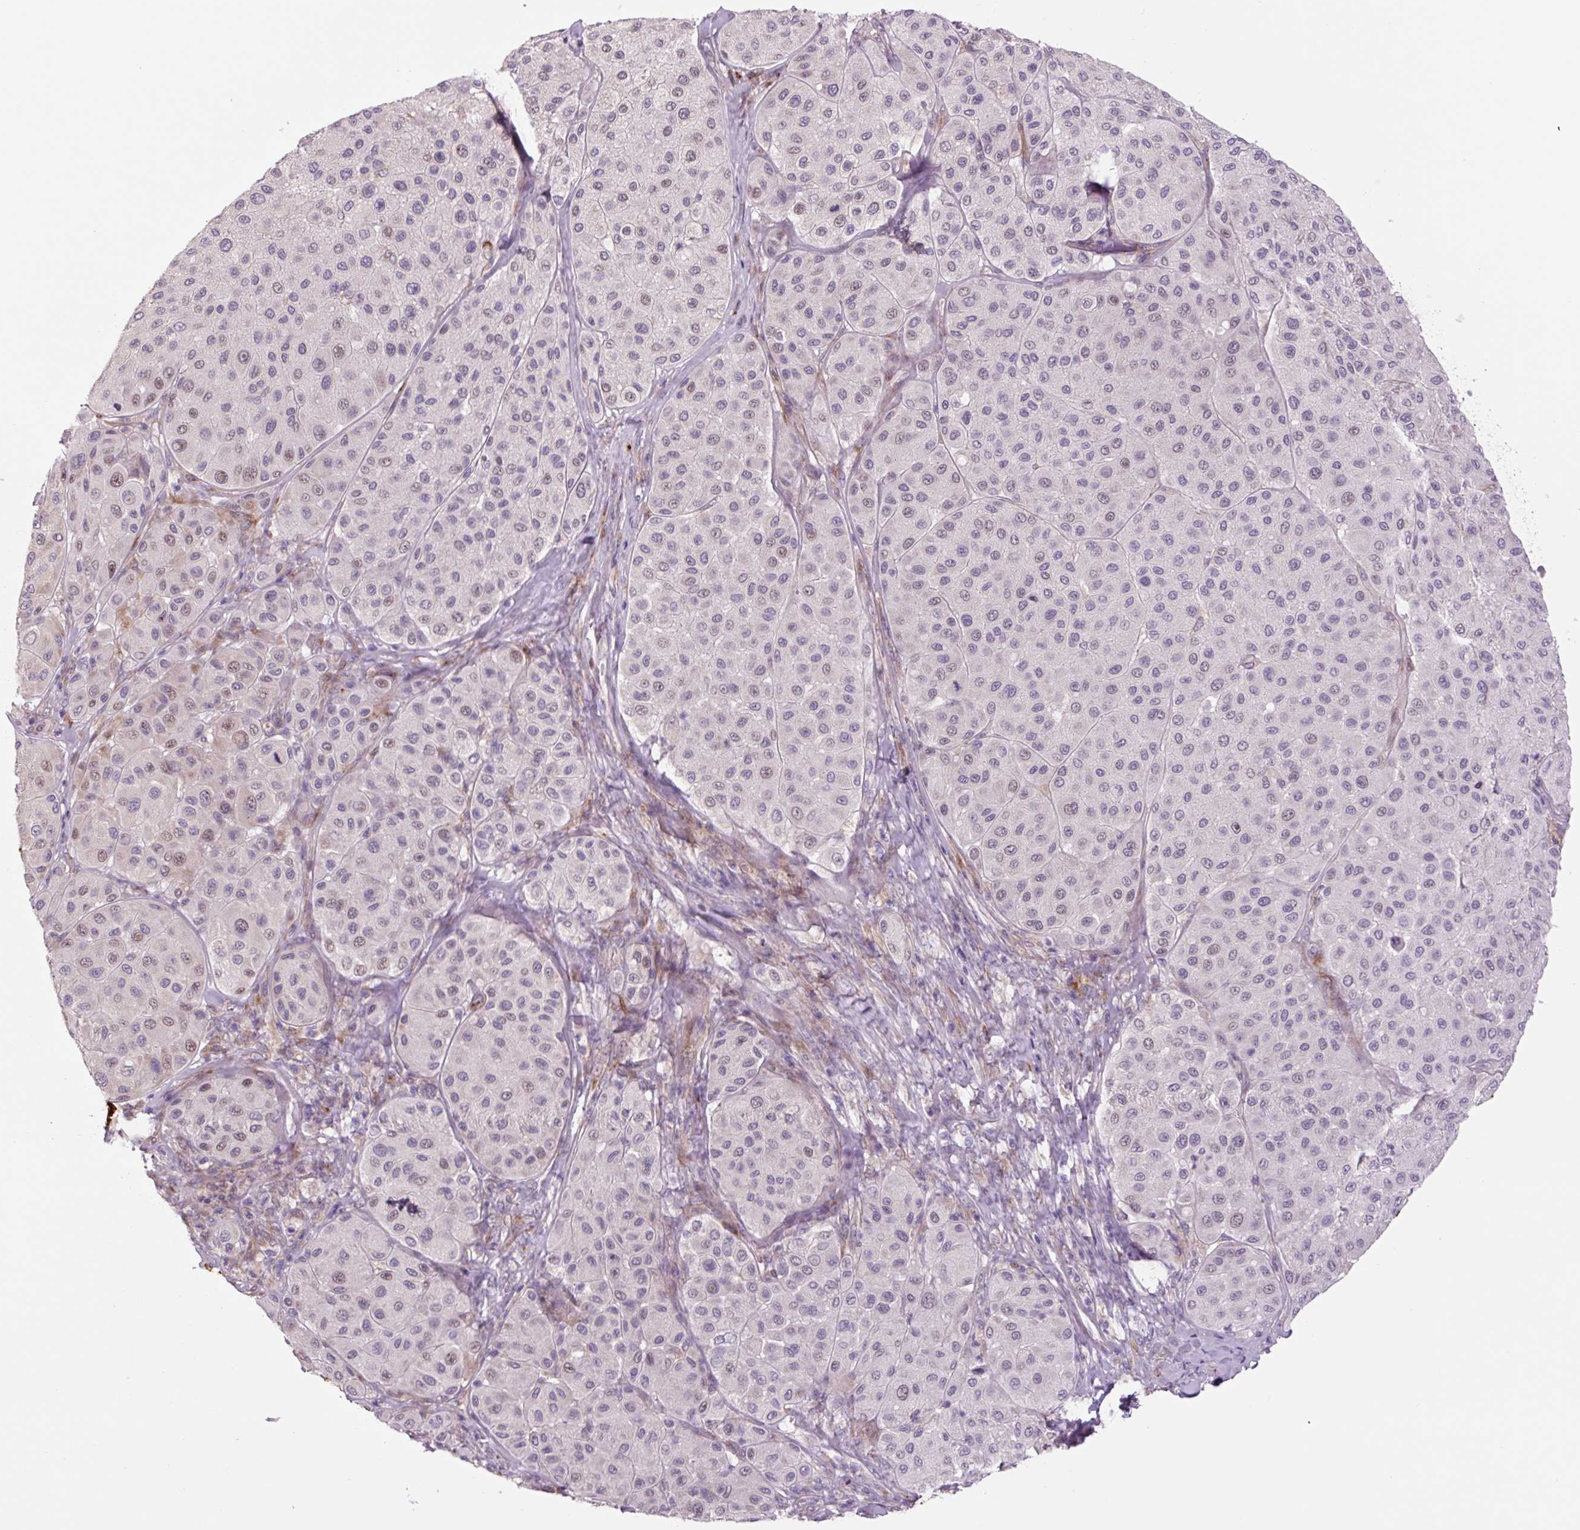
{"staining": {"intensity": "moderate", "quantity": "<25%", "location": "nuclear"}, "tissue": "melanoma", "cell_type": "Tumor cells", "image_type": "cancer", "snomed": [{"axis": "morphology", "description": "Malignant melanoma, Metastatic site"}, {"axis": "topography", "description": "Smooth muscle"}], "caption": "Immunohistochemistry (IHC) (DAB (3,3'-diaminobenzidine)) staining of melanoma displays moderate nuclear protein positivity in approximately <25% of tumor cells. (Brightfield microscopy of DAB IHC at high magnification).", "gene": "PLA2G4A", "patient": {"sex": "male", "age": 41}}